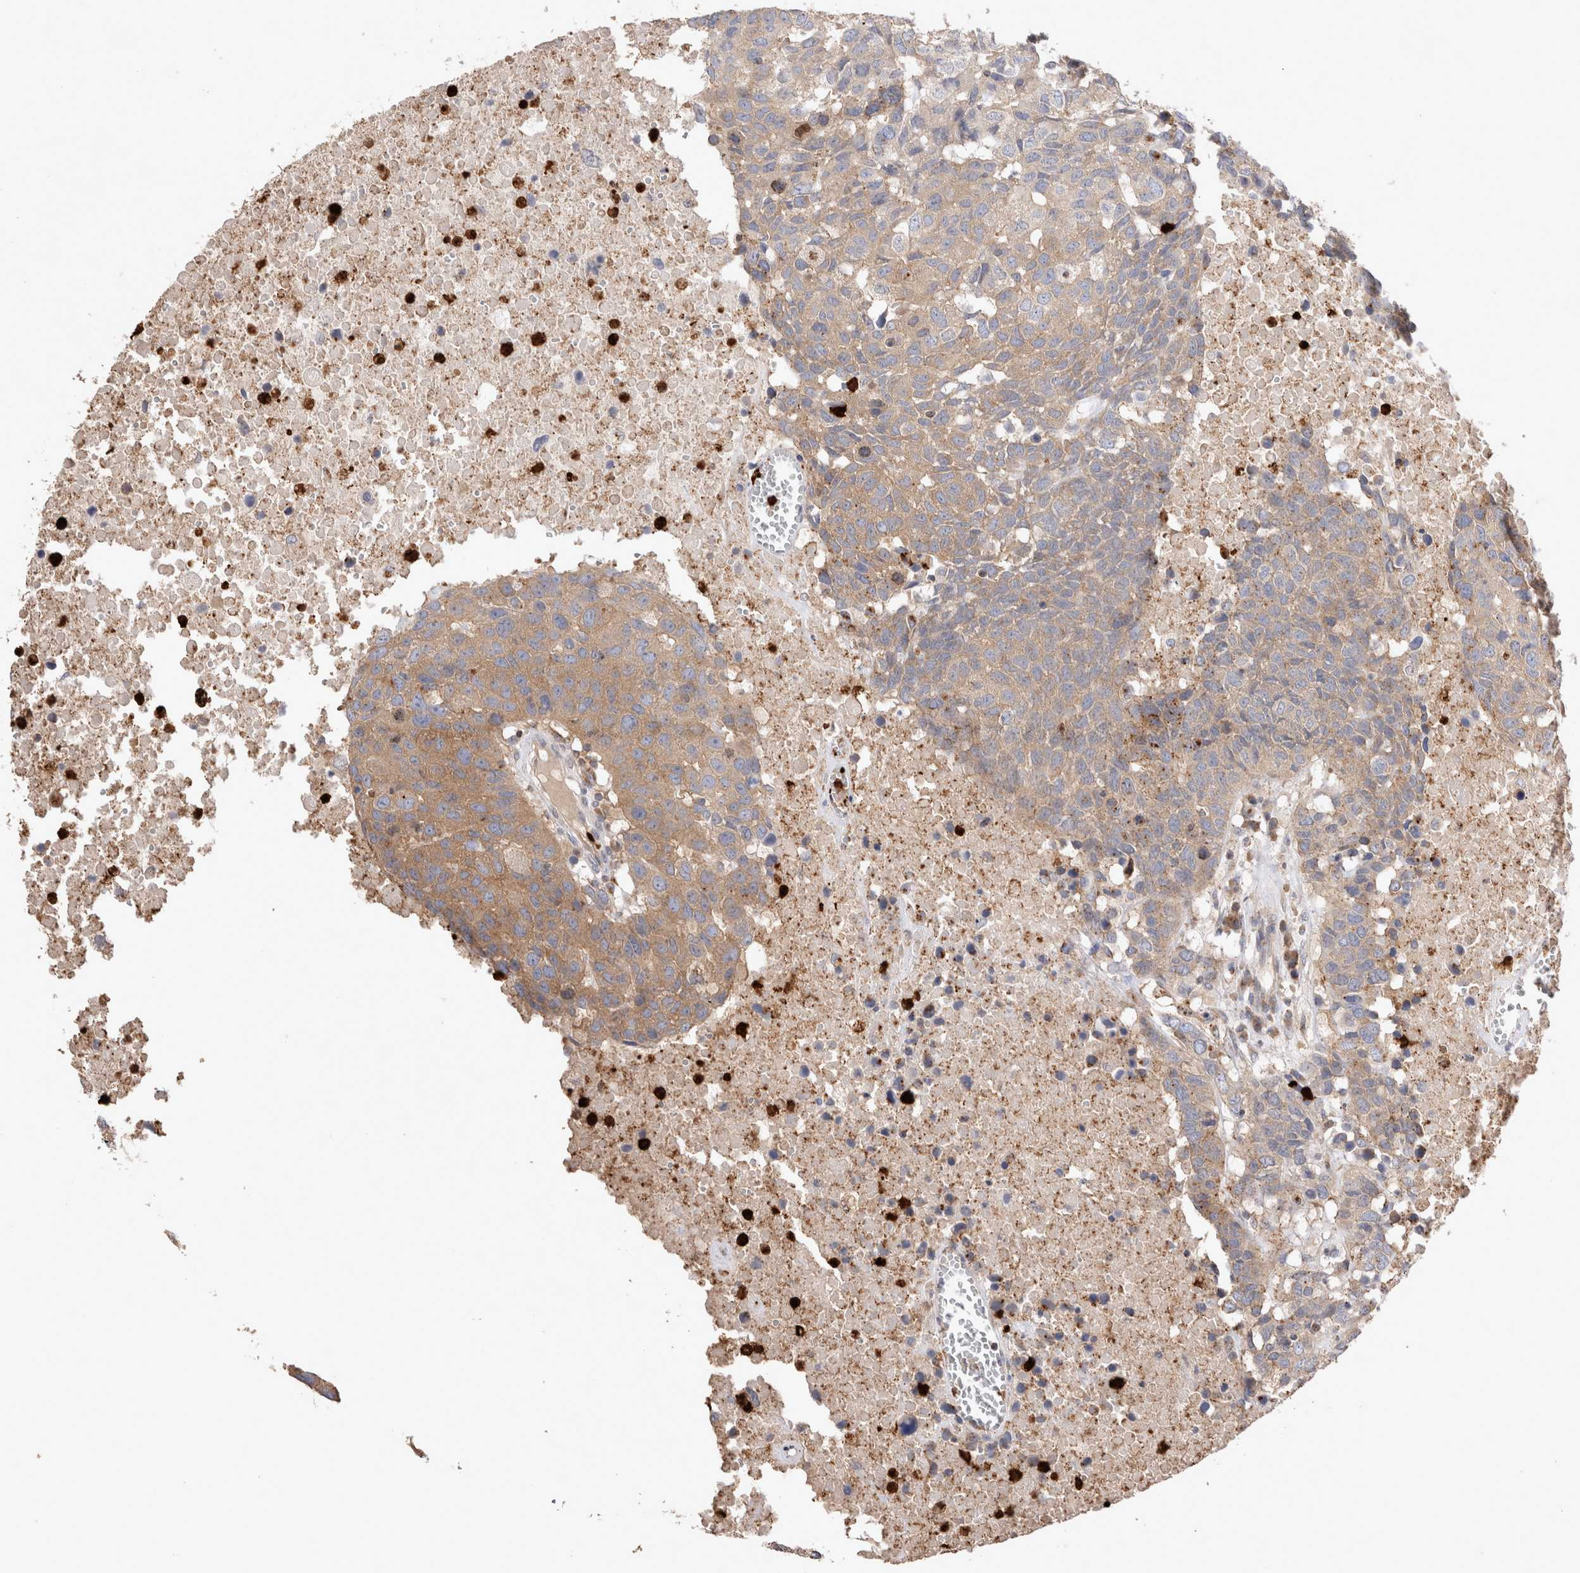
{"staining": {"intensity": "moderate", "quantity": ">75%", "location": "cytoplasmic/membranous"}, "tissue": "head and neck cancer", "cell_type": "Tumor cells", "image_type": "cancer", "snomed": [{"axis": "morphology", "description": "Squamous cell carcinoma, NOS"}, {"axis": "topography", "description": "Head-Neck"}], "caption": "Immunohistochemical staining of head and neck cancer (squamous cell carcinoma) shows moderate cytoplasmic/membranous protein staining in approximately >75% of tumor cells.", "gene": "NXT2", "patient": {"sex": "male", "age": 66}}